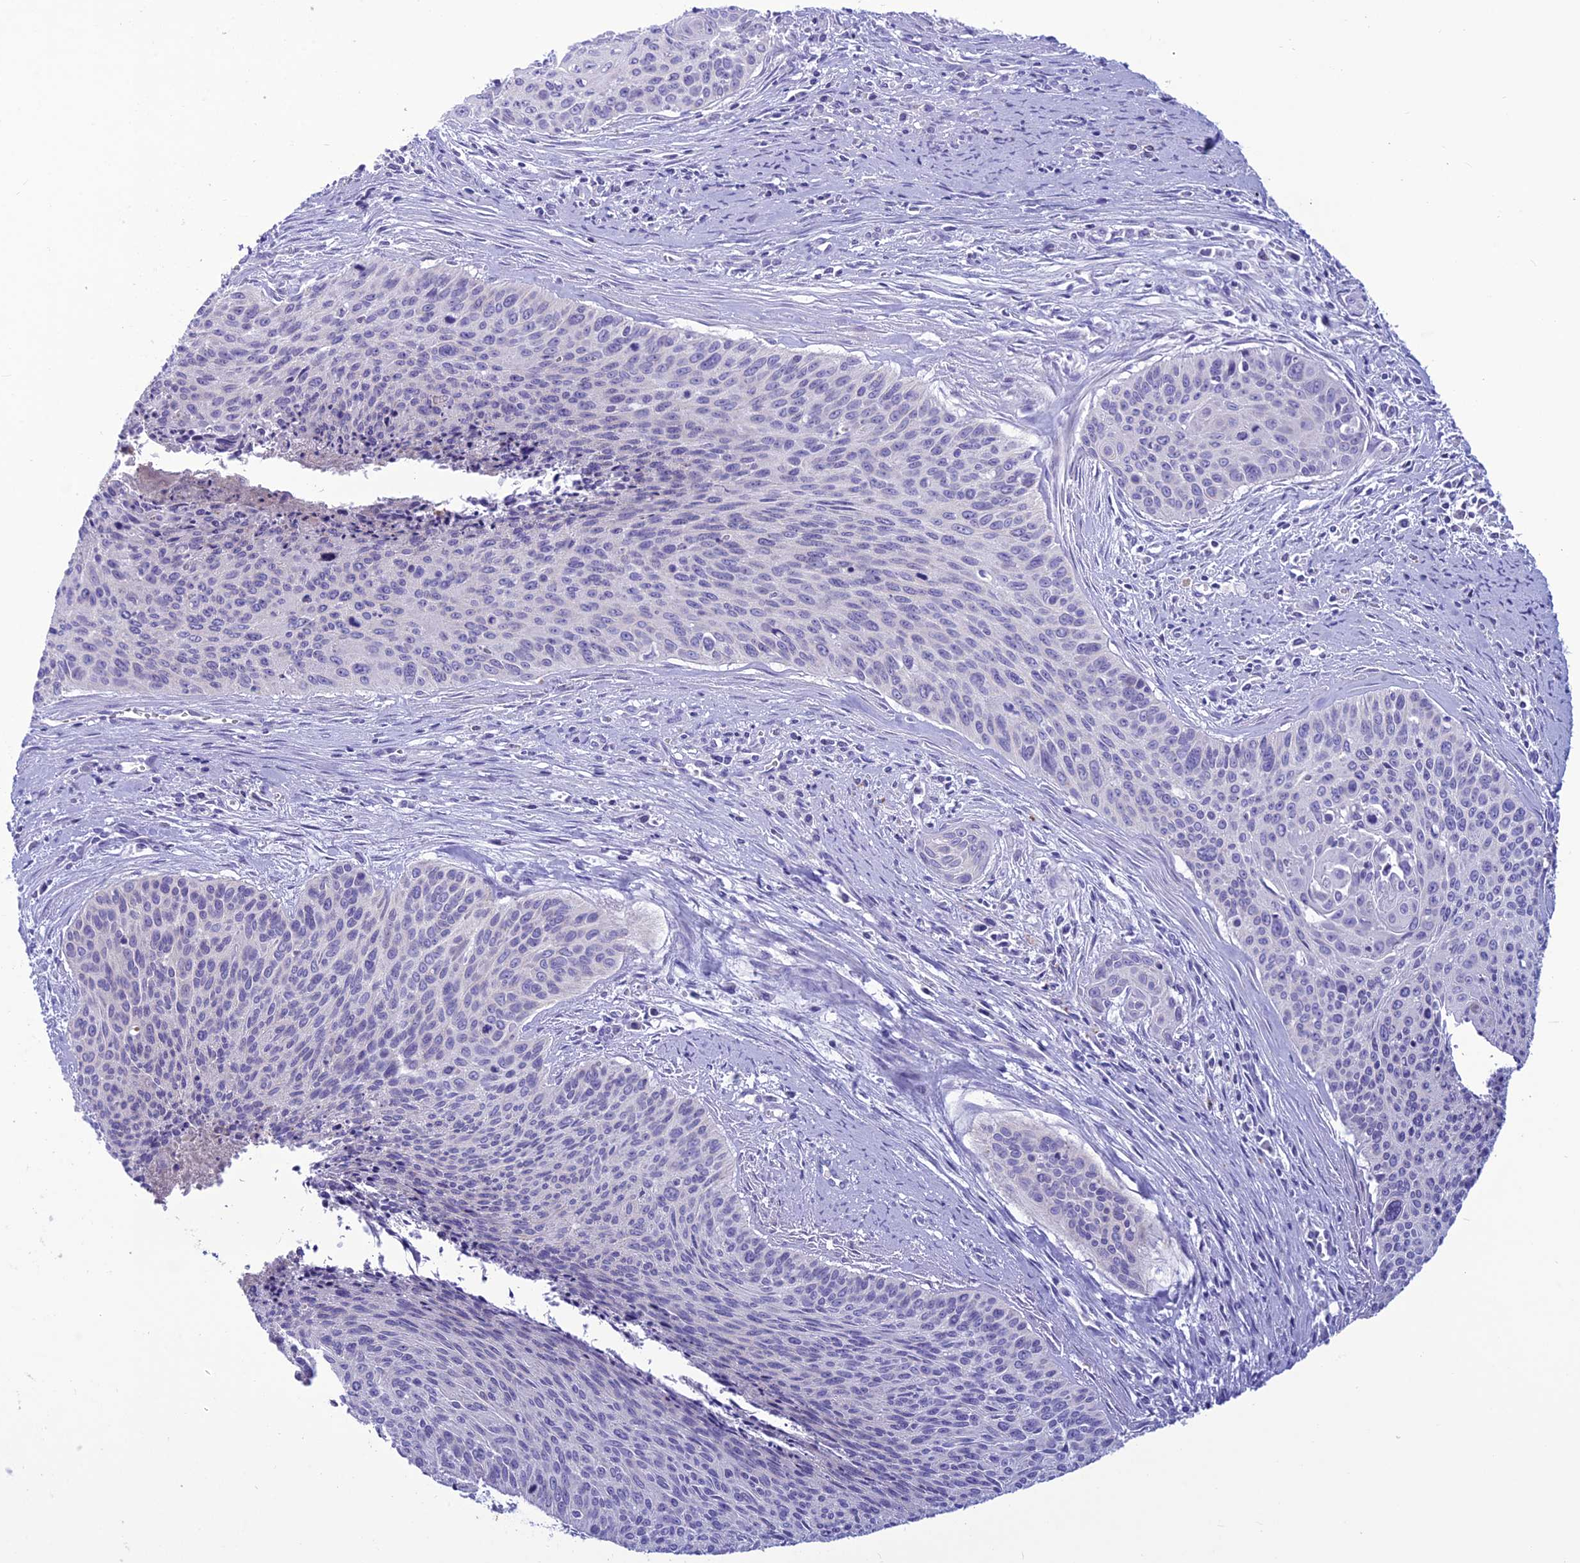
{"staining": {"intensity": "negative", "quantity": "none", "location": "none"}, "tissue": "cervical cancer", "cell_type": "Tumor cells", "image_type": "cancer", "snomed": [{"axis": "morphology", "description": "Squamous cell carcinoma, NOS"}, {"axis": "topography", "description": "Cervix"}], "caption": "Immunohistochemistry (IHC) photomicrograph of cervical cancer stained for a protein (brown), which exhibits no positivity in tumor cells.", "gene": "IFT172", "patient": {"sex": "female", "age": 55}}